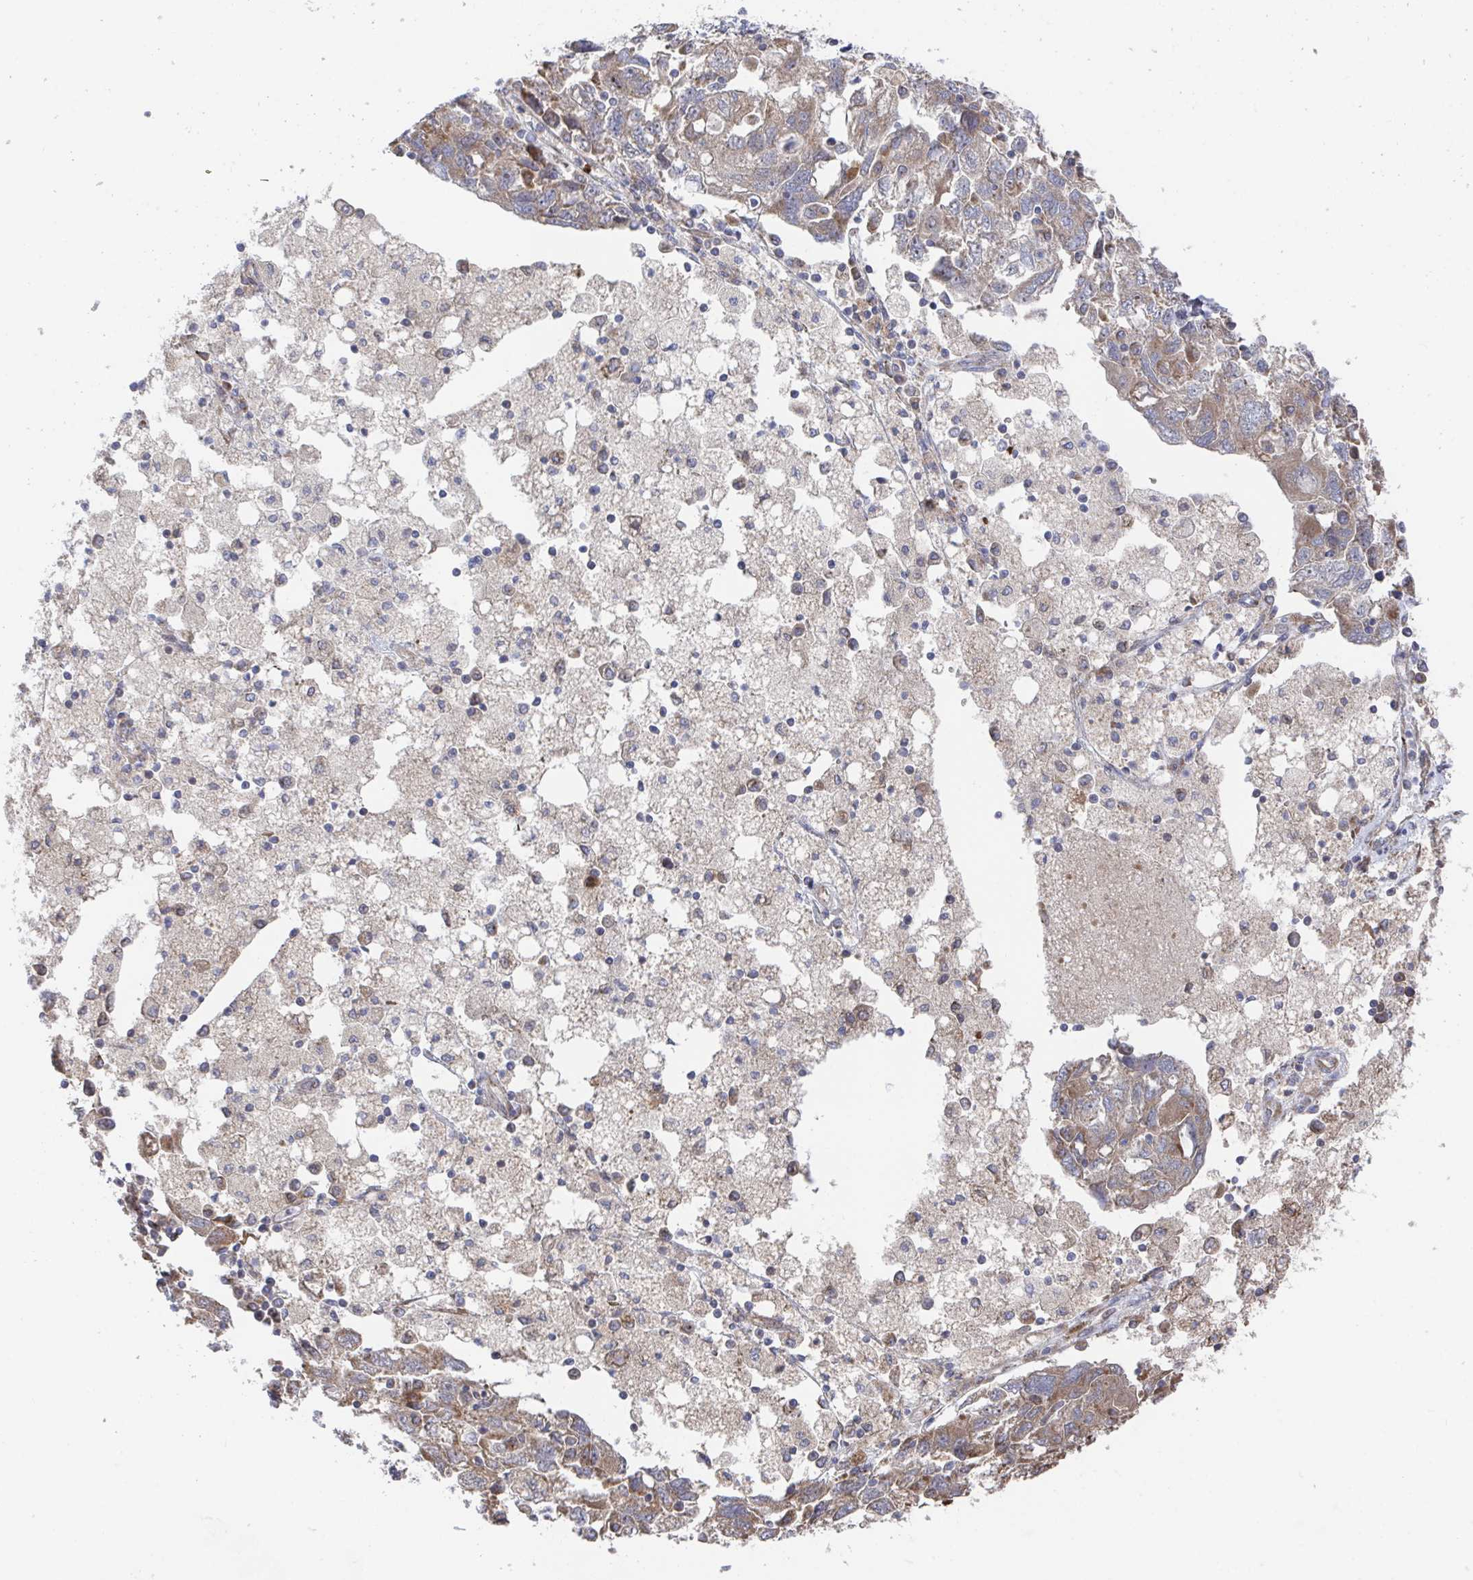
{"staining": {"intensity": "moderate", "quantity": "<25%", "location": "cytoplasmic/membranous"}, "tissue": "ovarian cancer", "cell_type": "Tumor cells", "image_type": "cancer", "snomed": [{"axis": "morphology", "description": "Carcinoma, NOS"}, {"axis": "morphology", "description": "Cystadenocarcinoma, serous, NOS"}, {"axis": "topography", "description": "Ovary"}], "caption": "This photomicrograph exhibits carcinoma (ovarian) stained with immunohistochemistry (IHC) to label a protein in brown. The cytoplasmic/membranous of tumor cells show moderate positivity for the protein. Nuclei are counter-stained blue.", "gene": "FJX1", "patient": {"sex": "female", "age": 69}}